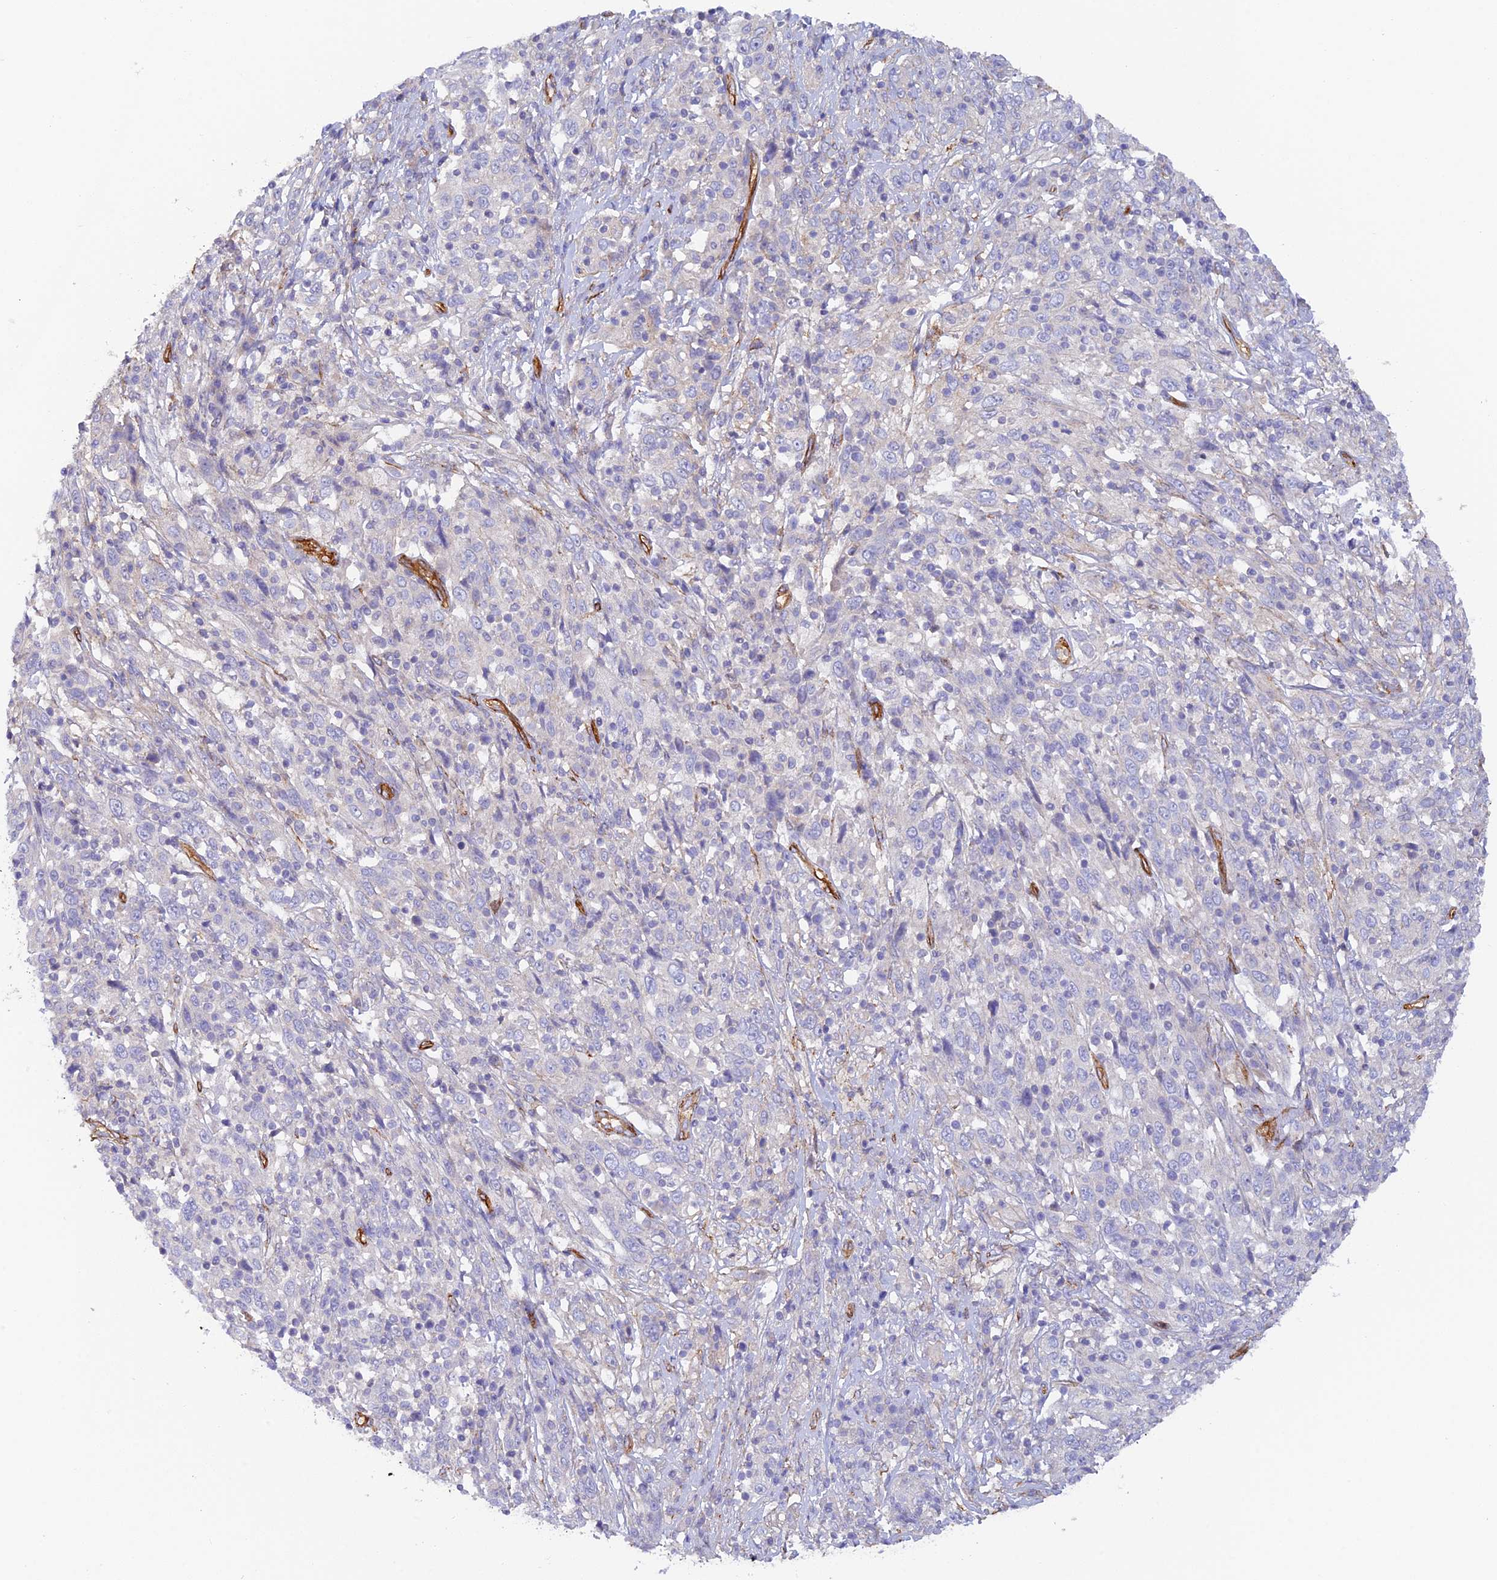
{"staining": {"intensity": "negative", "quantity": "none", "location": "none"}, "tissue": "cervical cancer", "cell_type": "Tumor cells", "image_type": "cancer", "snomed": [{"axis": "morphology", "description": "Squamous cell carcinoma, NOS"}, {"axis": "topography", "description": "Cervix"}], "caption": "Cervical squamous cell carcinoma was stained to show a protein in brown. There is no significant expression in tumor cells.", "gene": "MYO9A", "patient": {"sex": "female", "age": 46}}